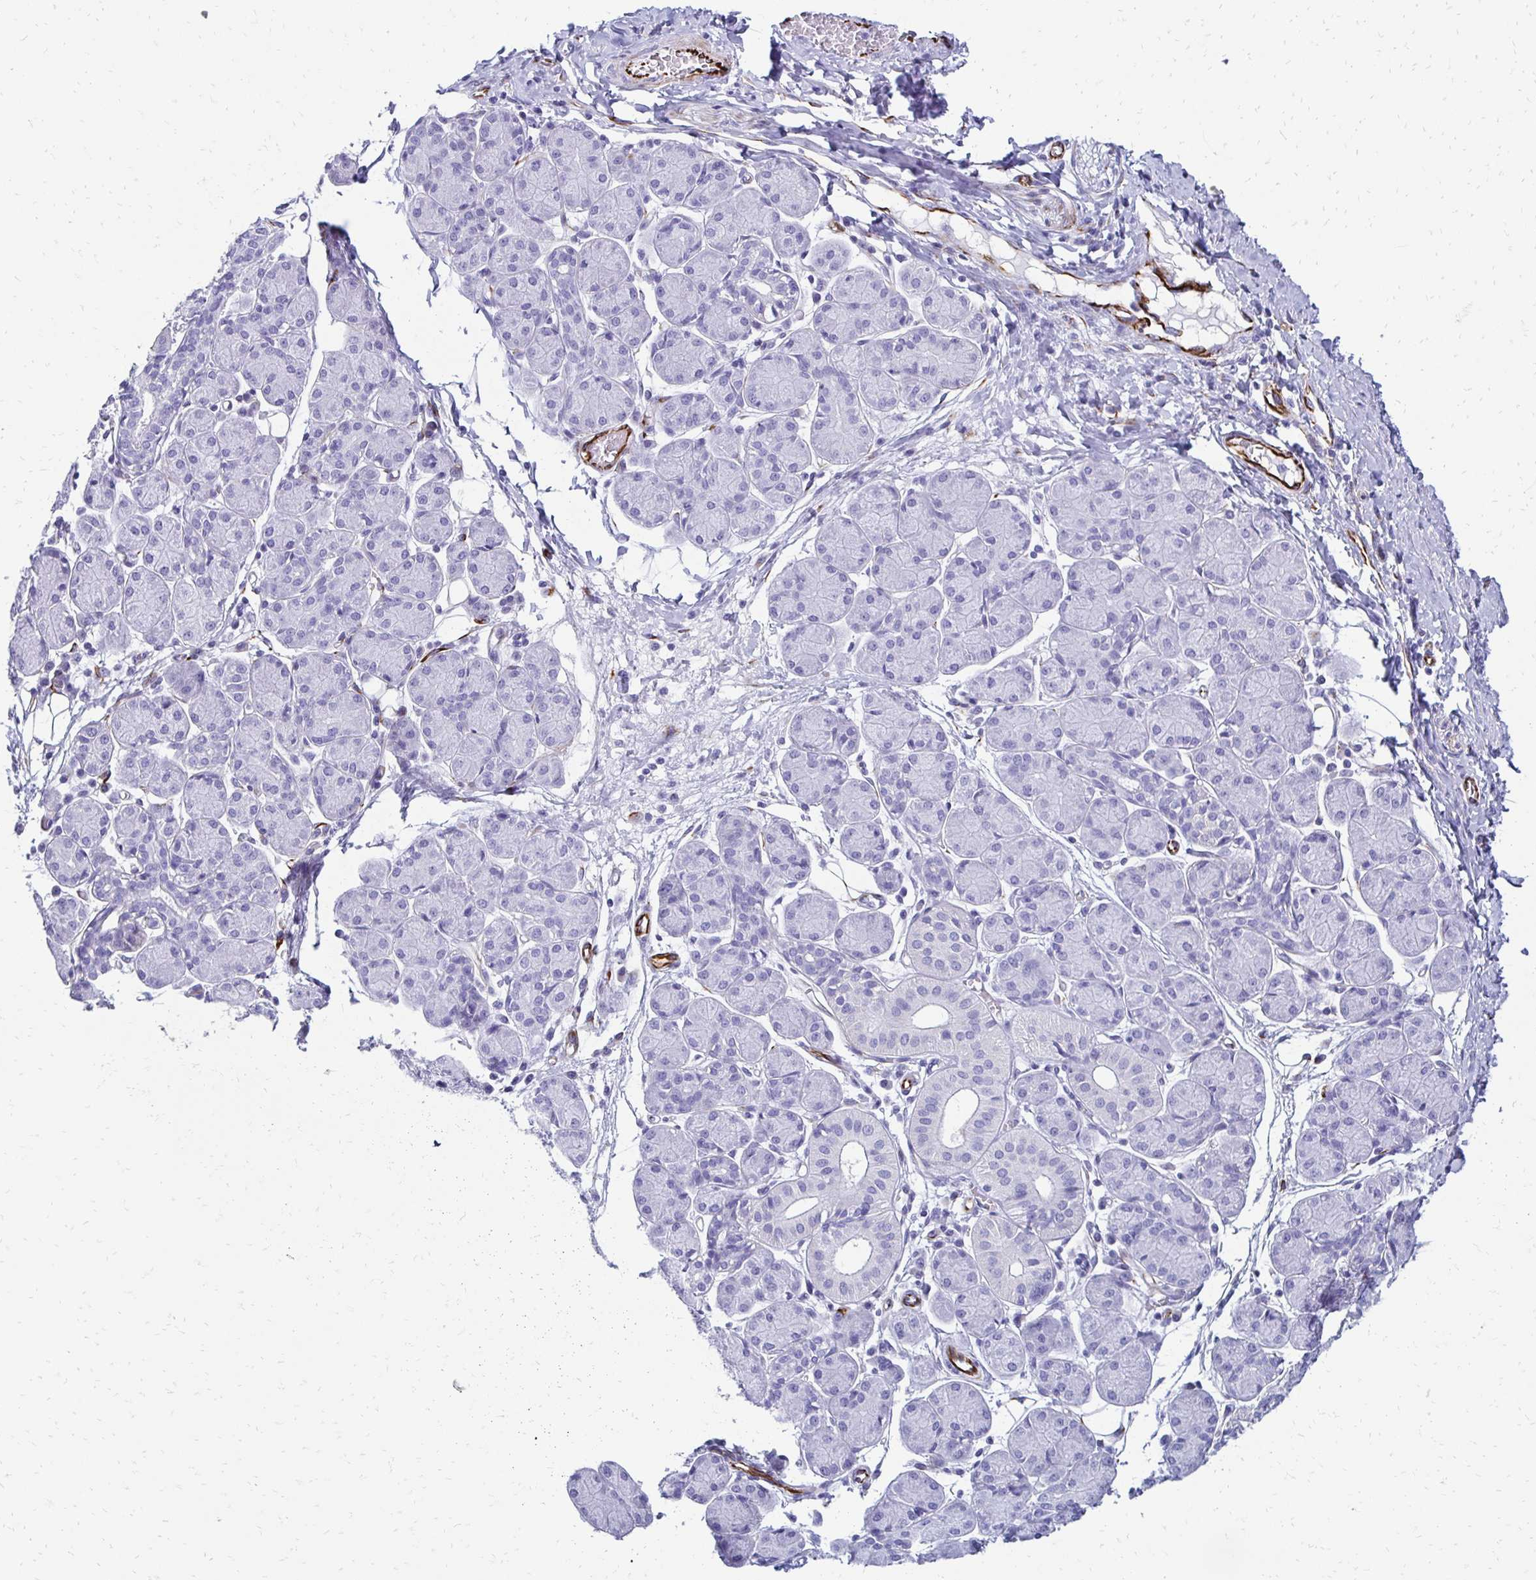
{"staining": {"intensity": "negative", "quantity": "none", "location": "none"}, "tissue": "salivary gland", "cell_type": "Glandular cells", "image_type": "normal", "snomed": [{"axis": "morphology", "description": "Normal tissue, NOS"}, {"axis": "morphology", "description": "Inflammation, NOS"}, {"axis": "topography", "description": "Lymph node"}, {"axis": "topography", "description": "Salivary gland"}], "caption": "This is an immunohistochemistry (IHC) photomicrograph of unremarkable salivary gland. There is no expression in glandular cells.", "gene": "TMEM54", "patient": {"sex": "male", "age": 3}}